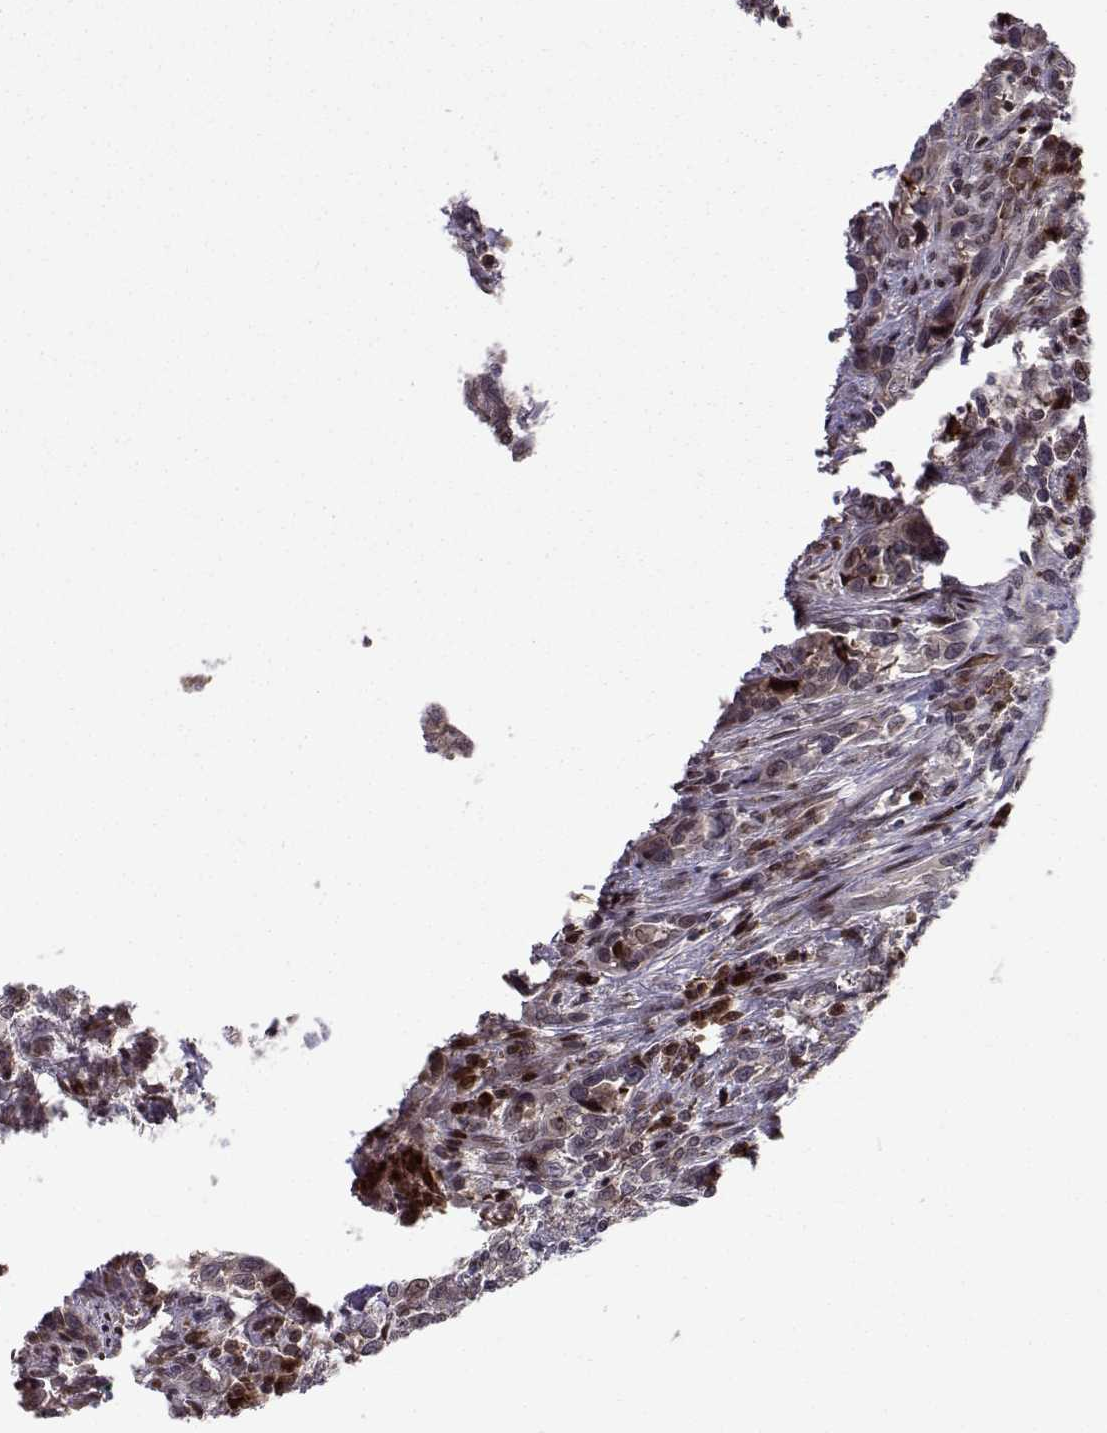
{"staining": {"intensity": "strong", "quantity": ">75%", "location": "cytoplasmic/membranous,nuclear"}, "tissue": "urothelial cancer", "cell_type": "Tumor cells", "image_type": "cancer", "snomed": [{"axis": "morphology", "description": "Urothelial carcinoma, NOS"}, {"axis": "morphology", "description": "Urothelial carcinoma, High grade"}, {"axis": "topography", "description": "Urinary bladder"}], "caption": "Immunohistochemistry histopathology image of neoplastic tissue: transitional cell carcinoma stained using IHC exhibits high levels of strong protein expression localized specifically in the cytoplasmic/membranous and nuclear of tumor cells, appearing as a cytoplasmic/membranous and nuclear brown color.", "gene": "RPL31", "patient": {"sex": "female", "age": 64}}